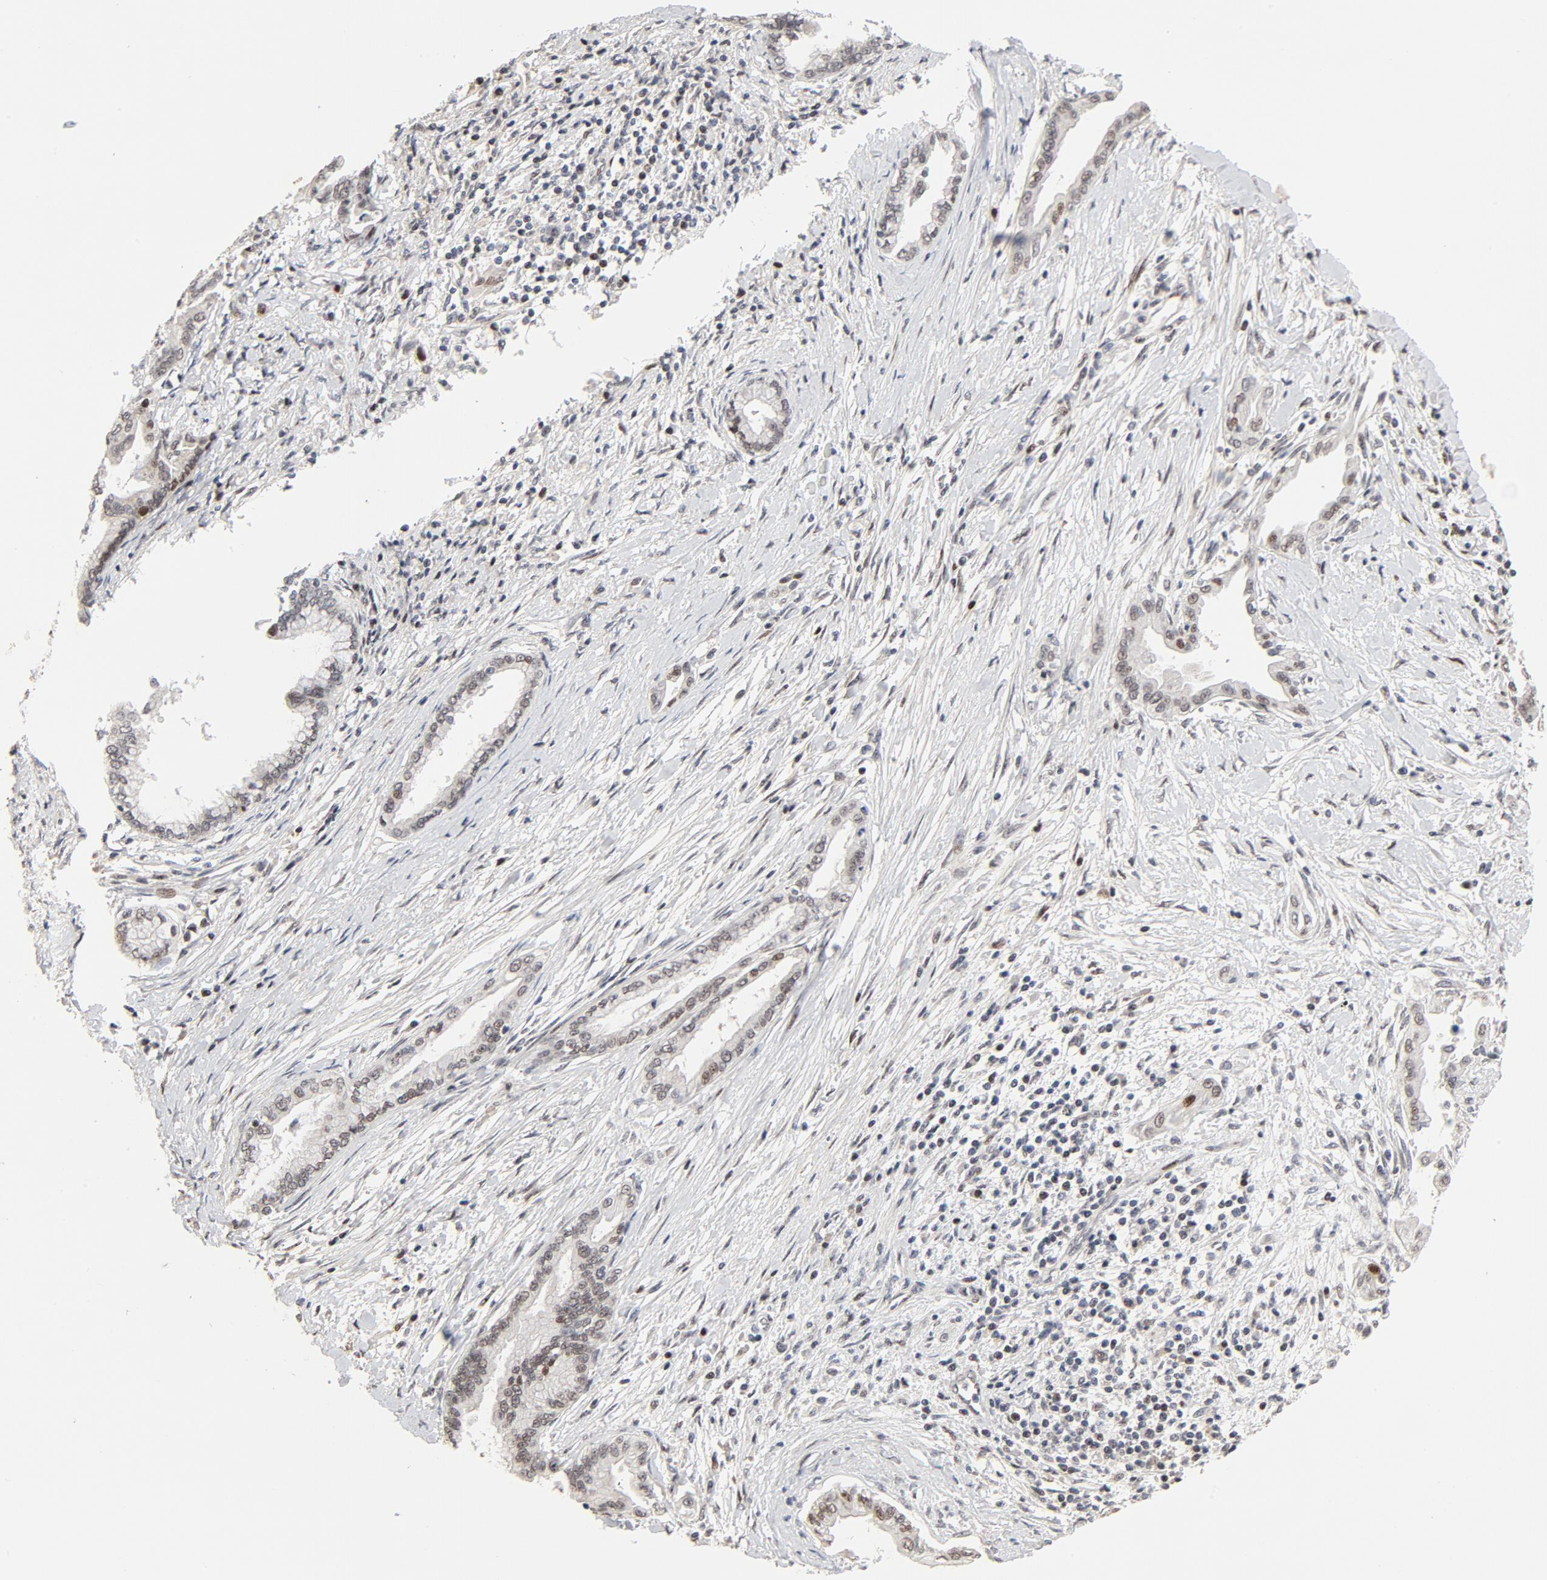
{"staining": {"intensity": "moderate", "quantity": "25%-75%", "location": "nuclear"}, "tissue": "pancreatic cancer", "cell_type": "Tumor cells", "image_type": "cancer", "snomed": [{"axis": "morphology", "description": "Adenocarcinoma, NOS"}, {"axis": "topography", "description": "Pancreas"}], "caption": "Immunohistochemistry micrograph of human pancreatic cancer (adenocarcinoma) stained for a protein (brown), which shows medium levels of moderate nuclear positivity in about 25%-75% of tumor cells.", "gene": "GTF2I", "patient": {"sex": "female", "age": 64}}